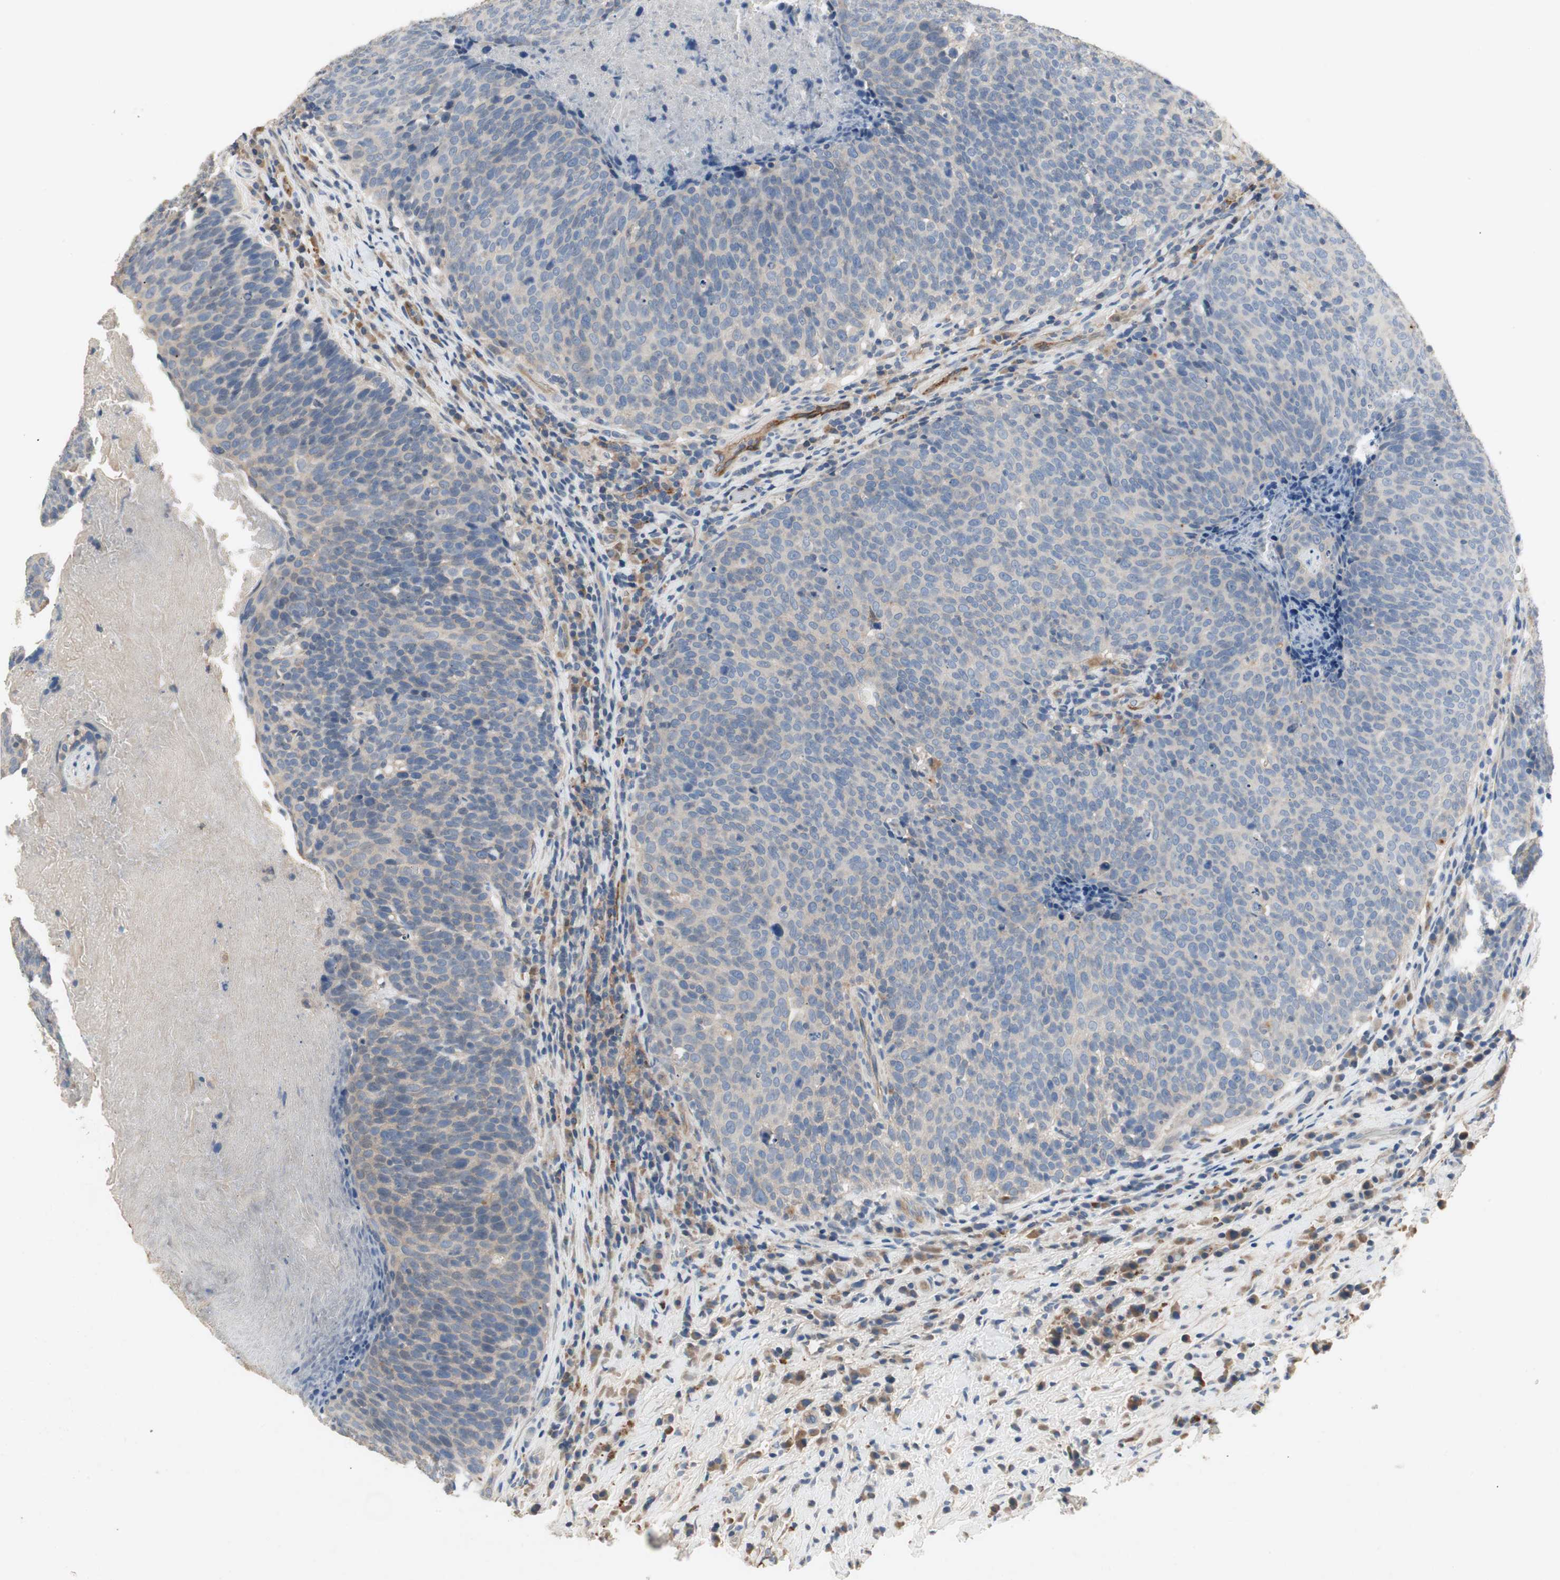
{"staining": {"intensity": "negative", "quantity": "none", "location": "none"}, "tissue": "head and neck cancer", "cell_type": "Tumor cells", "image_type": "cancer", "snomed": [{"axis": "morphology", "description": "Squamous cell carcinoma, NOS"}, {"axis": "morphology", "description": "Squamous cell carcinoma, metastatic, NOS"}, {"axis": "topography", "description": "Lymph node"}, {"axis": "topography", "description": "Head-Neck"}], "caption": "Photomicrograph shows no significant protein staining in tumor cells of metastatic squamous cell carcinoma (head and neck). (DAB immunohistochemistry visualized using brightfield microscopy, high magnification).", "gene": "ALPL", "patient": {"sex": "male", "age": 62}}